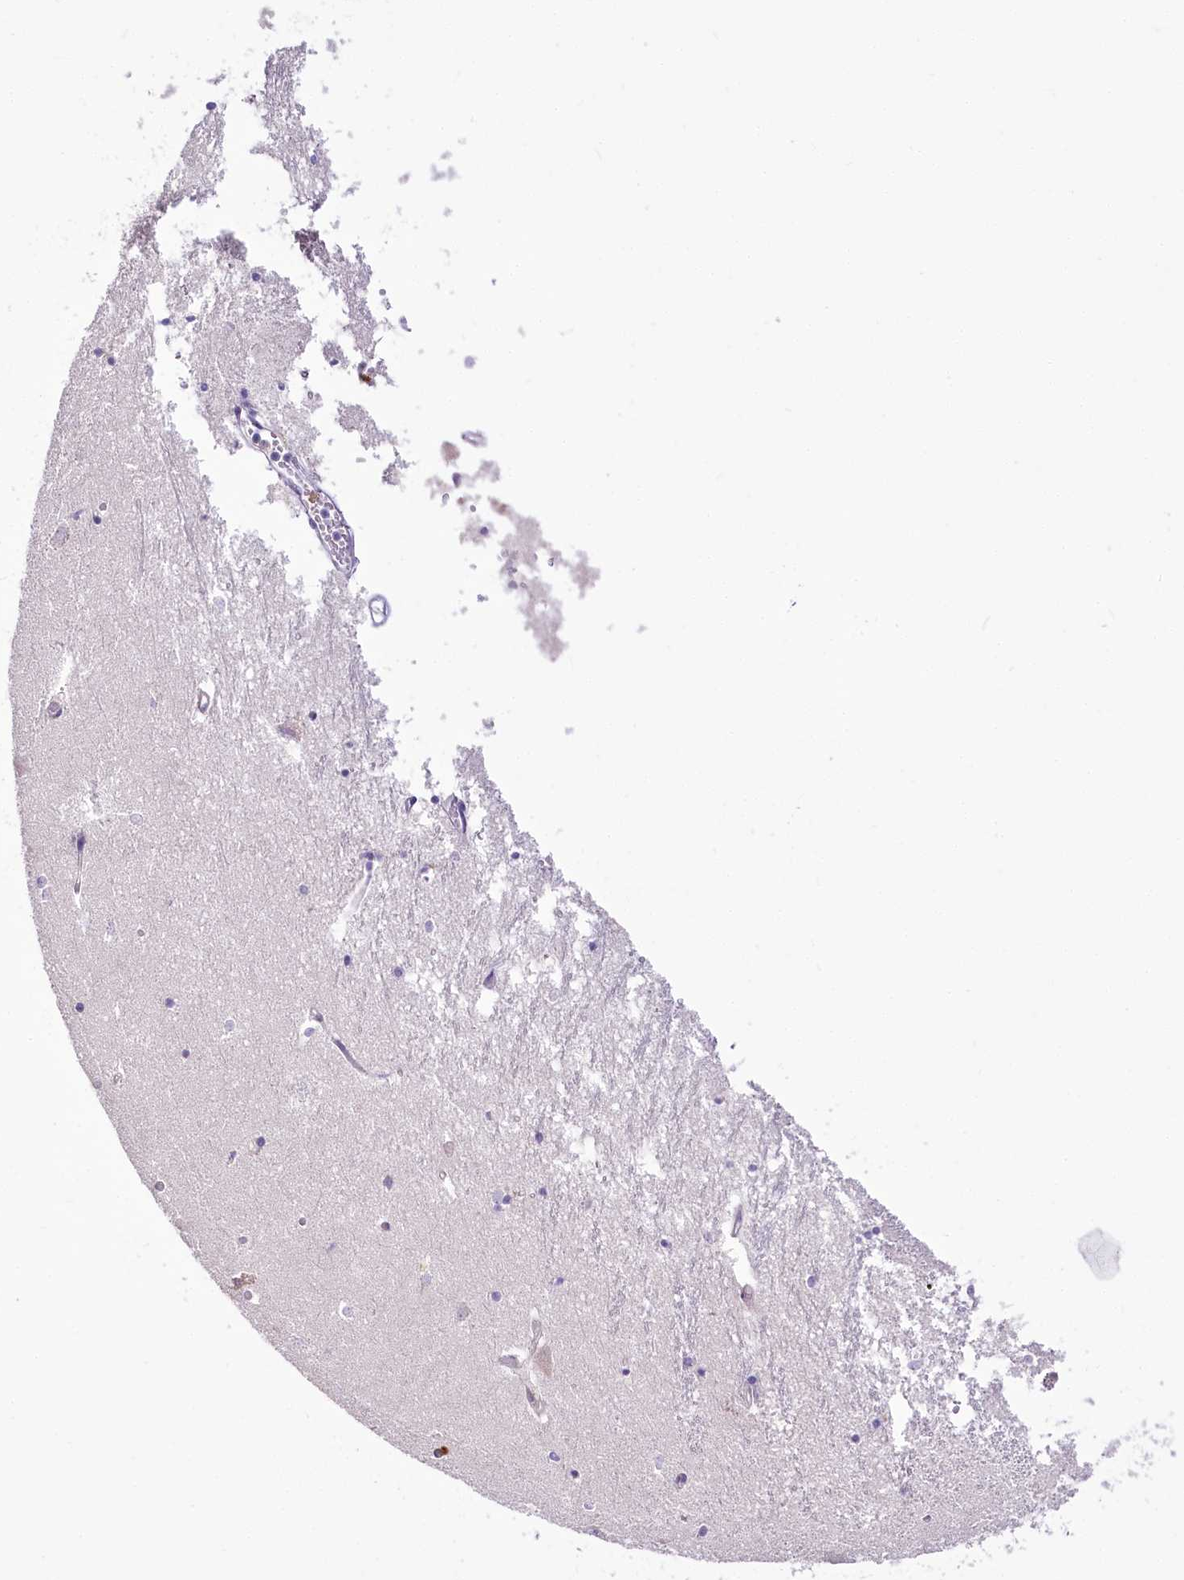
{"staining": {"intensity": "negative", "quantity": "none", "location": "none"}, "tissue": "hippocampus", "cell_type": "Glial cells", "image_type": "normal", "snomed": [{"axis": "morphology", "description": "Normal tissue, NOS"}, {"axis": "topography", "description": "Hippocampus"}], "caption": "Immunohistochemistry (IHC) image of normal hippocampus: human hippocampus stained with DAB (3,3'-diaminobenzidine) displays no significant protein expression in glial cells. The staining was performed using DAB to visualize the protein expression in brown, while the nuclei were stained in blue with hematoxylin (Magnification: 20x).", "gene": "DPYD", "patient": {"sex": "male", "age": 70}}